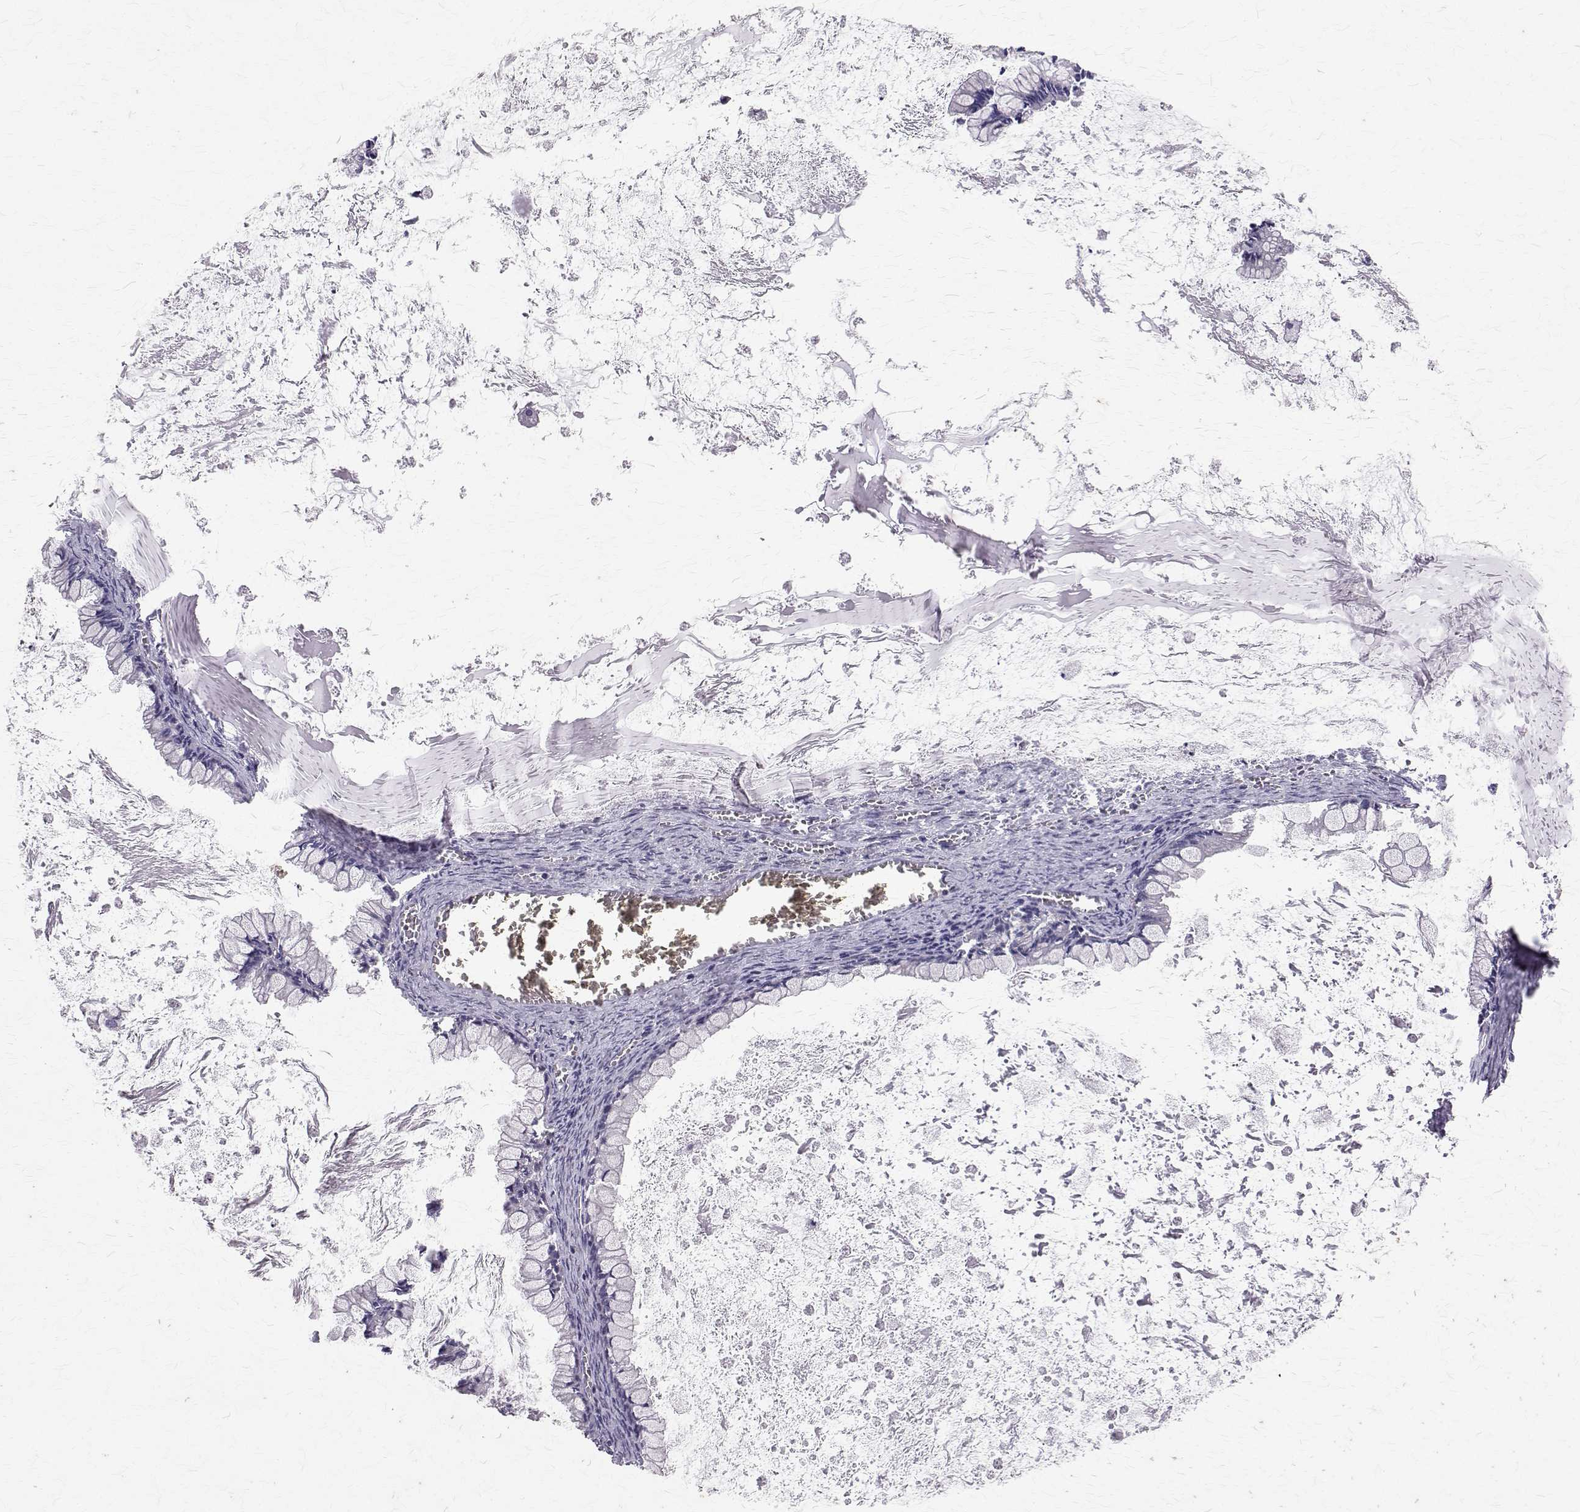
{"staining": {"intensity": "negative", "quantity": "none", "location": "none"}, "tissue": "ovarian cancer", "cell_type": "Tumor cells", "image_type": "cancer", "snomed": [{"axis": "morphology", "description": "Cystadenocarcinoma, mucinous, NOS"}, {"axis": "topography", "description": "Ovary"}], "caption": "This image is of ovarian mucinous cystadenocarcinoma stained with immunohistochemistry (IHC) to label a protein in brown with the nuclei are counter-stained blue. There is no staining in tumor cells.", "gene": "ARFGAP1", "patient": {"sex": "female", "age": 67}}